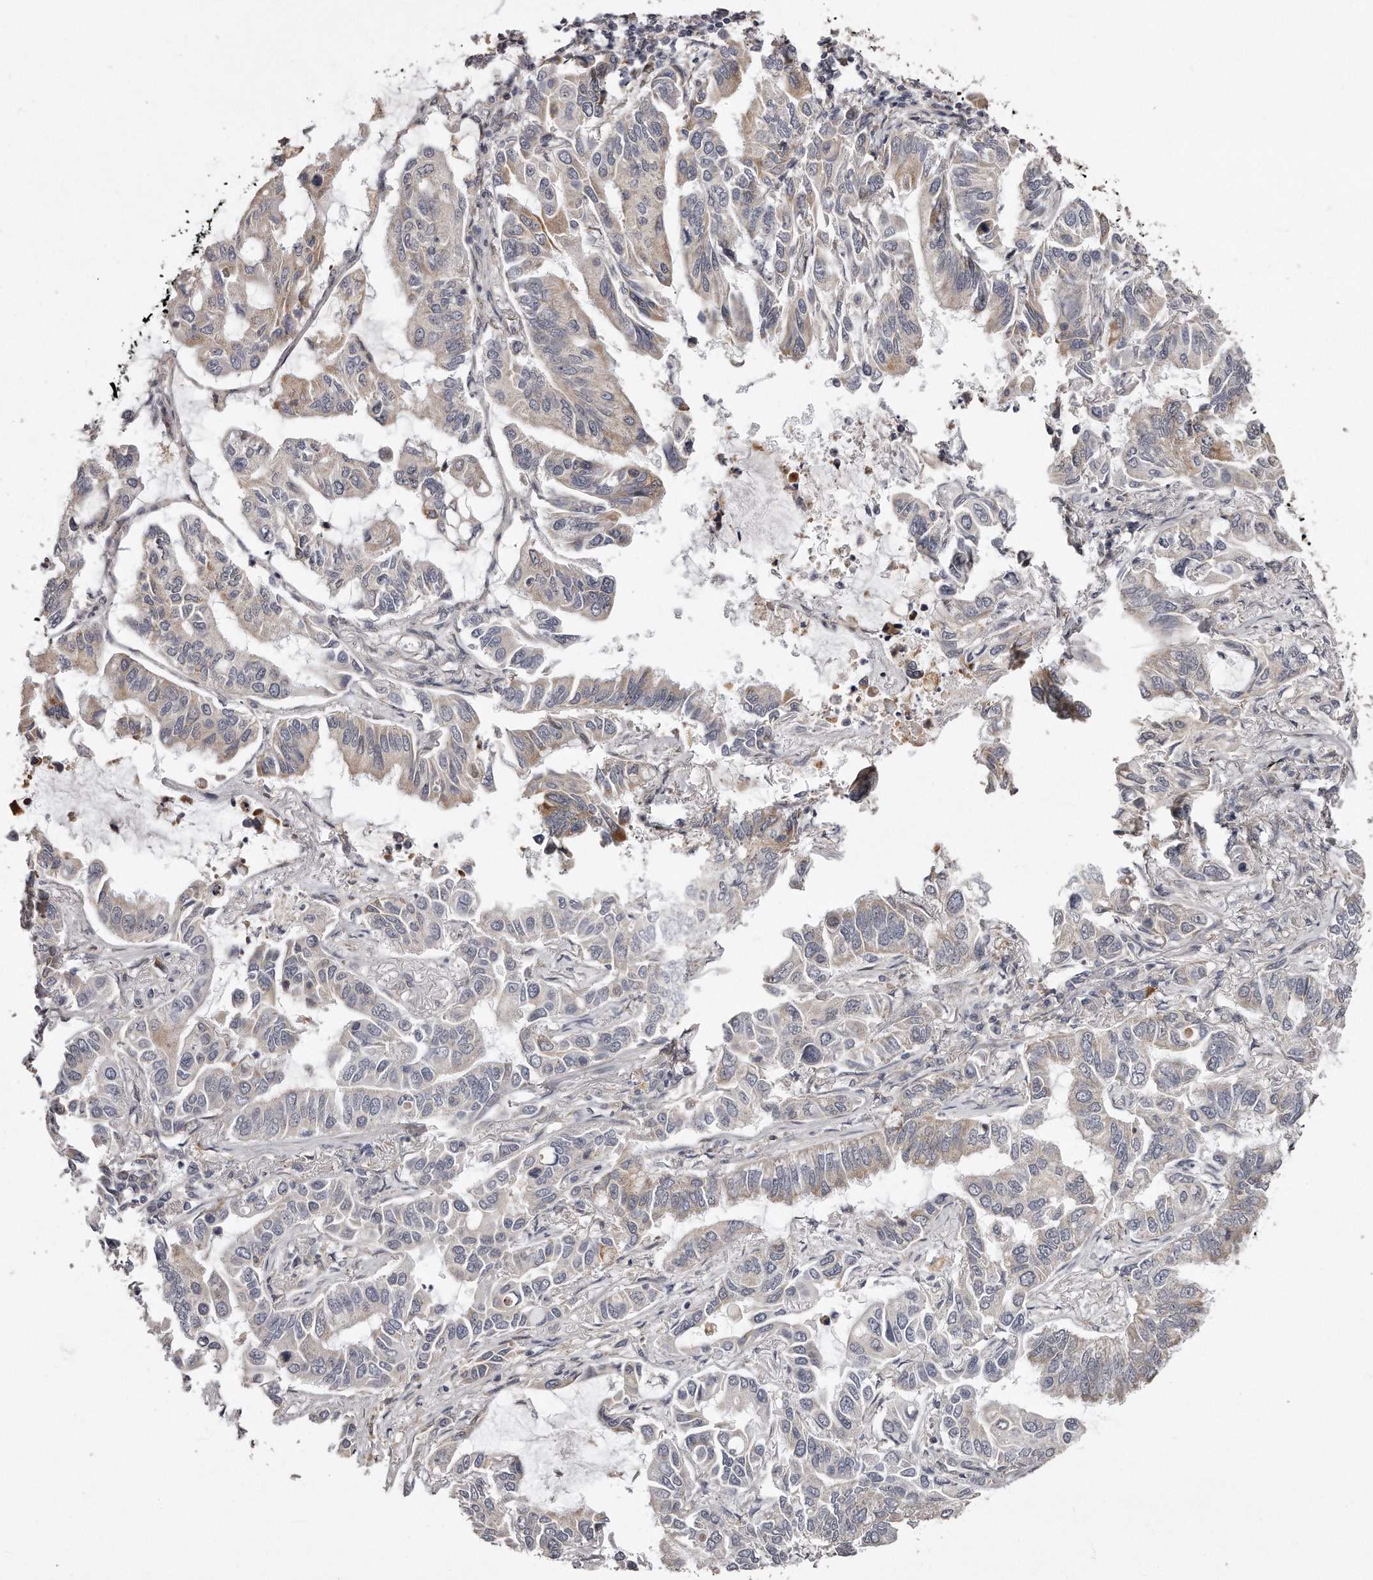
{"staining": {"intensity": "weak", "quantity": "<25%", "location": "cytoplasmic/membranous"}, "tissue": "lung cancer", "cell_type": "Tumor cells", "image_type": "cancer", "snomed": [{"axis": "morphology", "description": "Adenocarcinoma, NOS"}, {"axis": "topography", "description": "Lung"}], "caption": "This micrograph is of lung cancer (adenocarcinoma) stained with IHC to label a protein in brown with the nuclei are counter-stained blue. There is no positivity in tumor cells.", "gene": "TRAPPC14", "patient": {"sex": "male", "age": 64}}